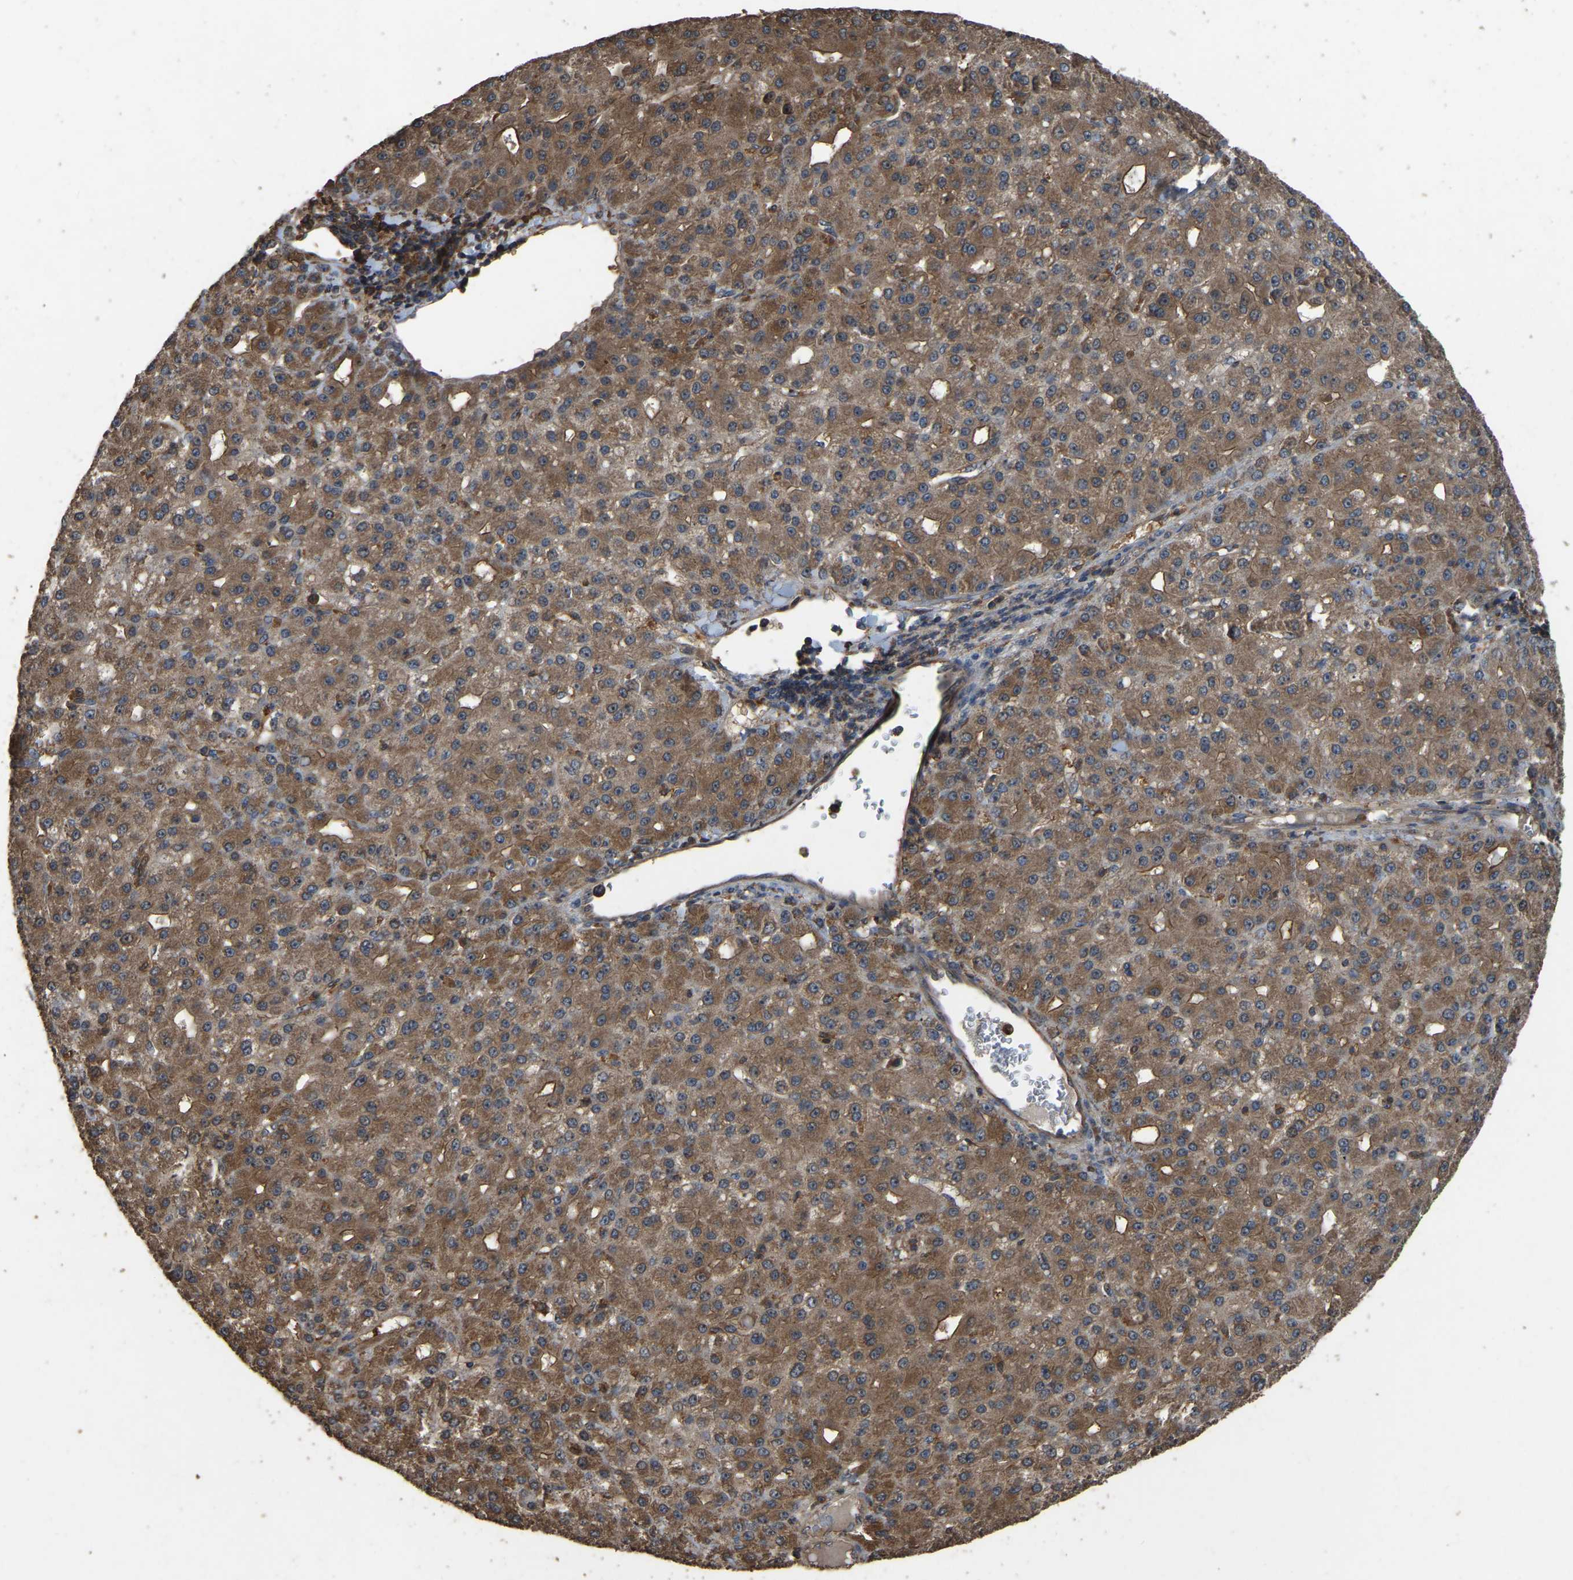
{"staining": {"intensity": "moderate", "quantity": "25%-75%", "location": "cytoplasmic/membranous"}, "tissue": "liver cancer", "cell_type": "Tumor cells", "image_type": "cancer", "snomed": [{"axis": "morphology", "description": "Carcinoma, Hepatocellular, NOS"}, {"axis": "topography", "description": "Liver"}], "caption": "IHC of human liver cancer (hepatocellular carcinoma) displays medium levels of moderate cytoplasmic/membranous expression in about 25%-75% of tumor cells.", "gene": "FHIT", "patient": {"sex": "male", "age": 67}}